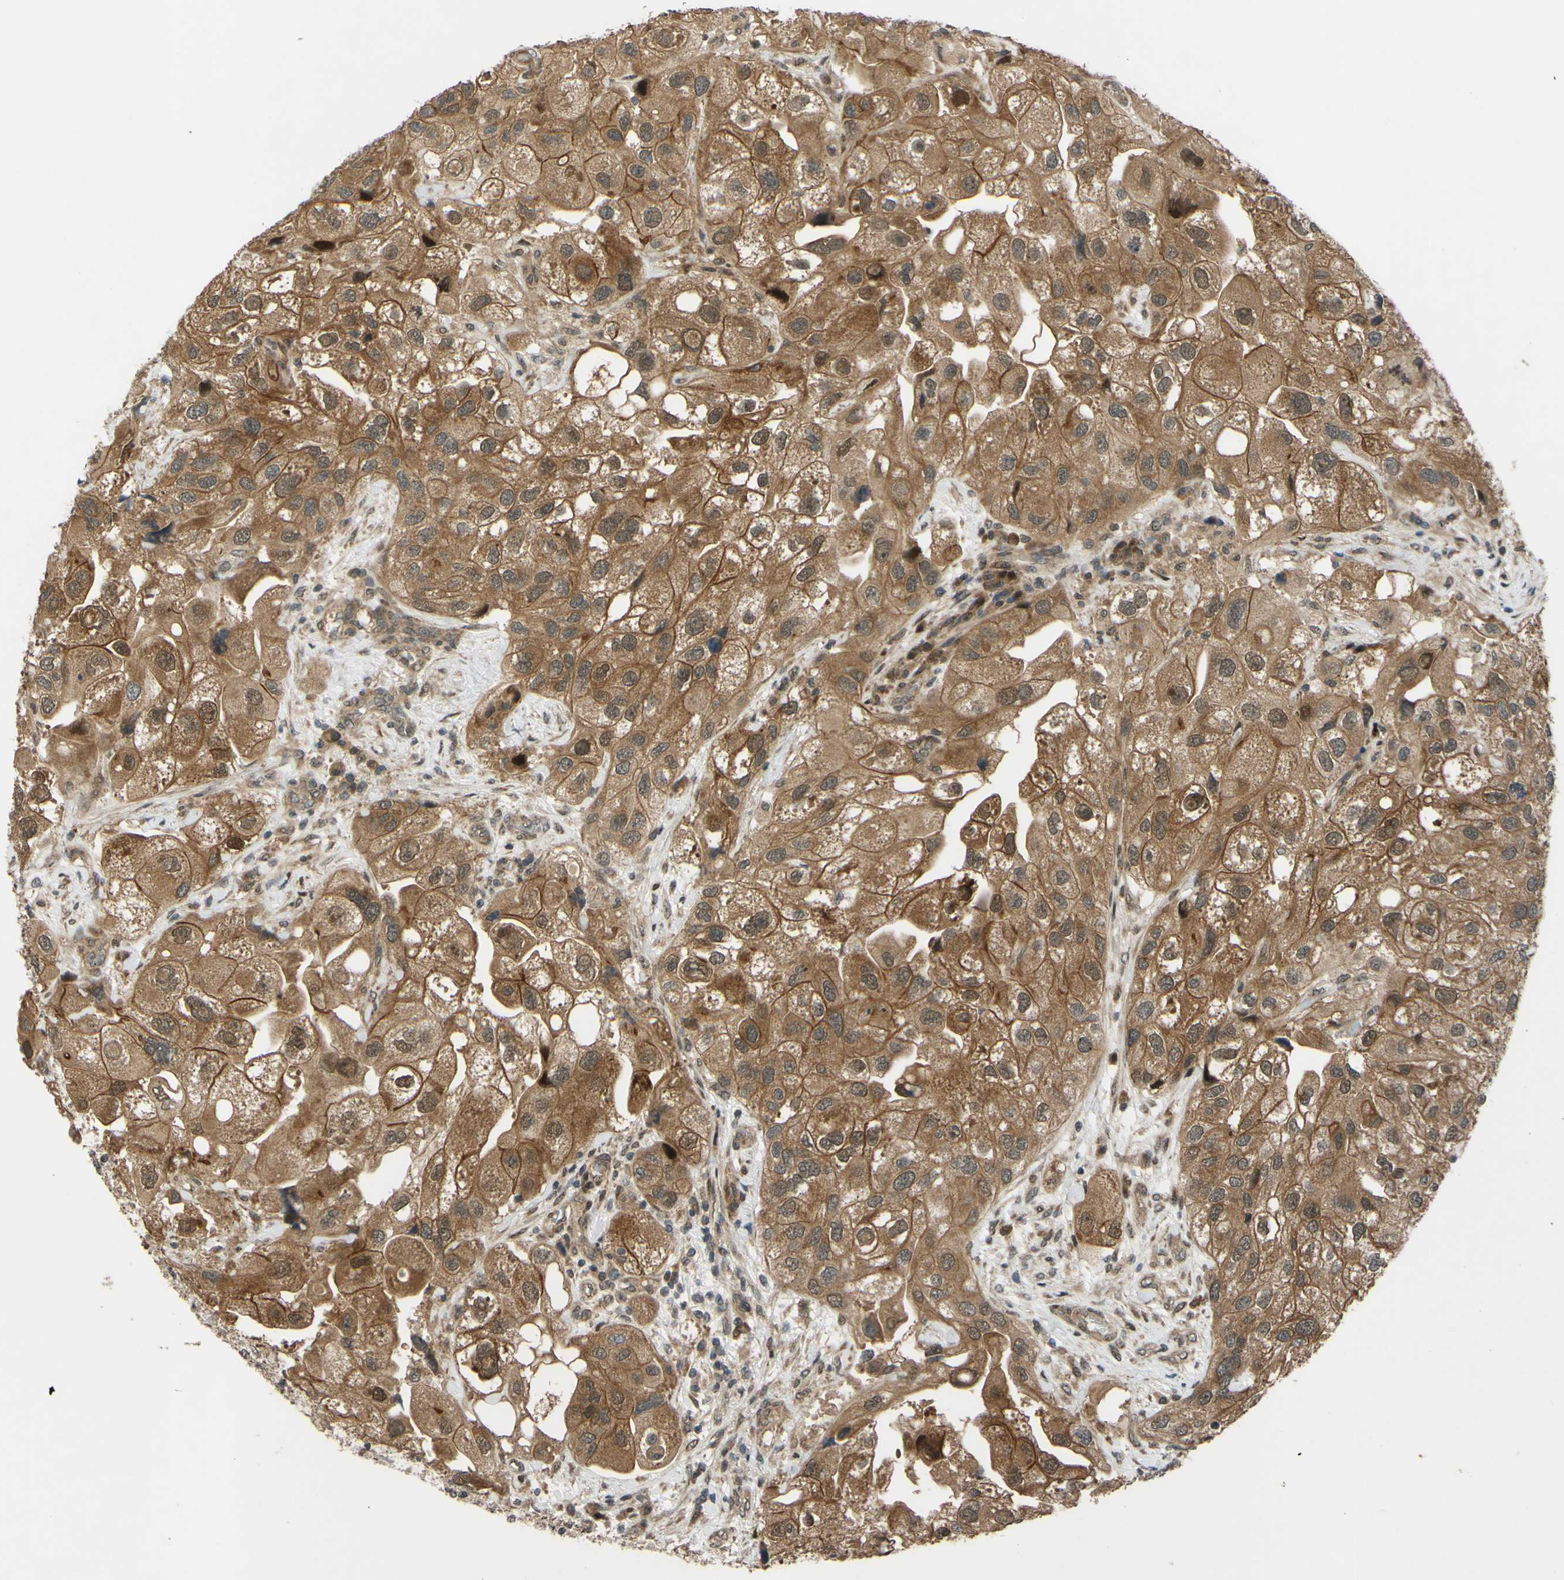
{"staining": {"intensity": "strong", "quantity": "<25%", "location": "cytoplasmic/membranous,nuclear"}, "tissue": "urothelial cancer", "cell_type": "Tumor cells", "image_type": "cancer", "snomed": [{"axis": "morphology", "description": "Urothelial carcinoma, High grade"}, {"axis": "topography", "description": "Urinary bladder"}], "caption": "Urothelial cancer stained with immunohistochemistry (IHC) demonstrates strong cytoplasmic/membranous and nuclear staining in approximately <25% of tumor cells.", "gene": "ABCC8", "patient": {"sex": "female", "age": 64}}